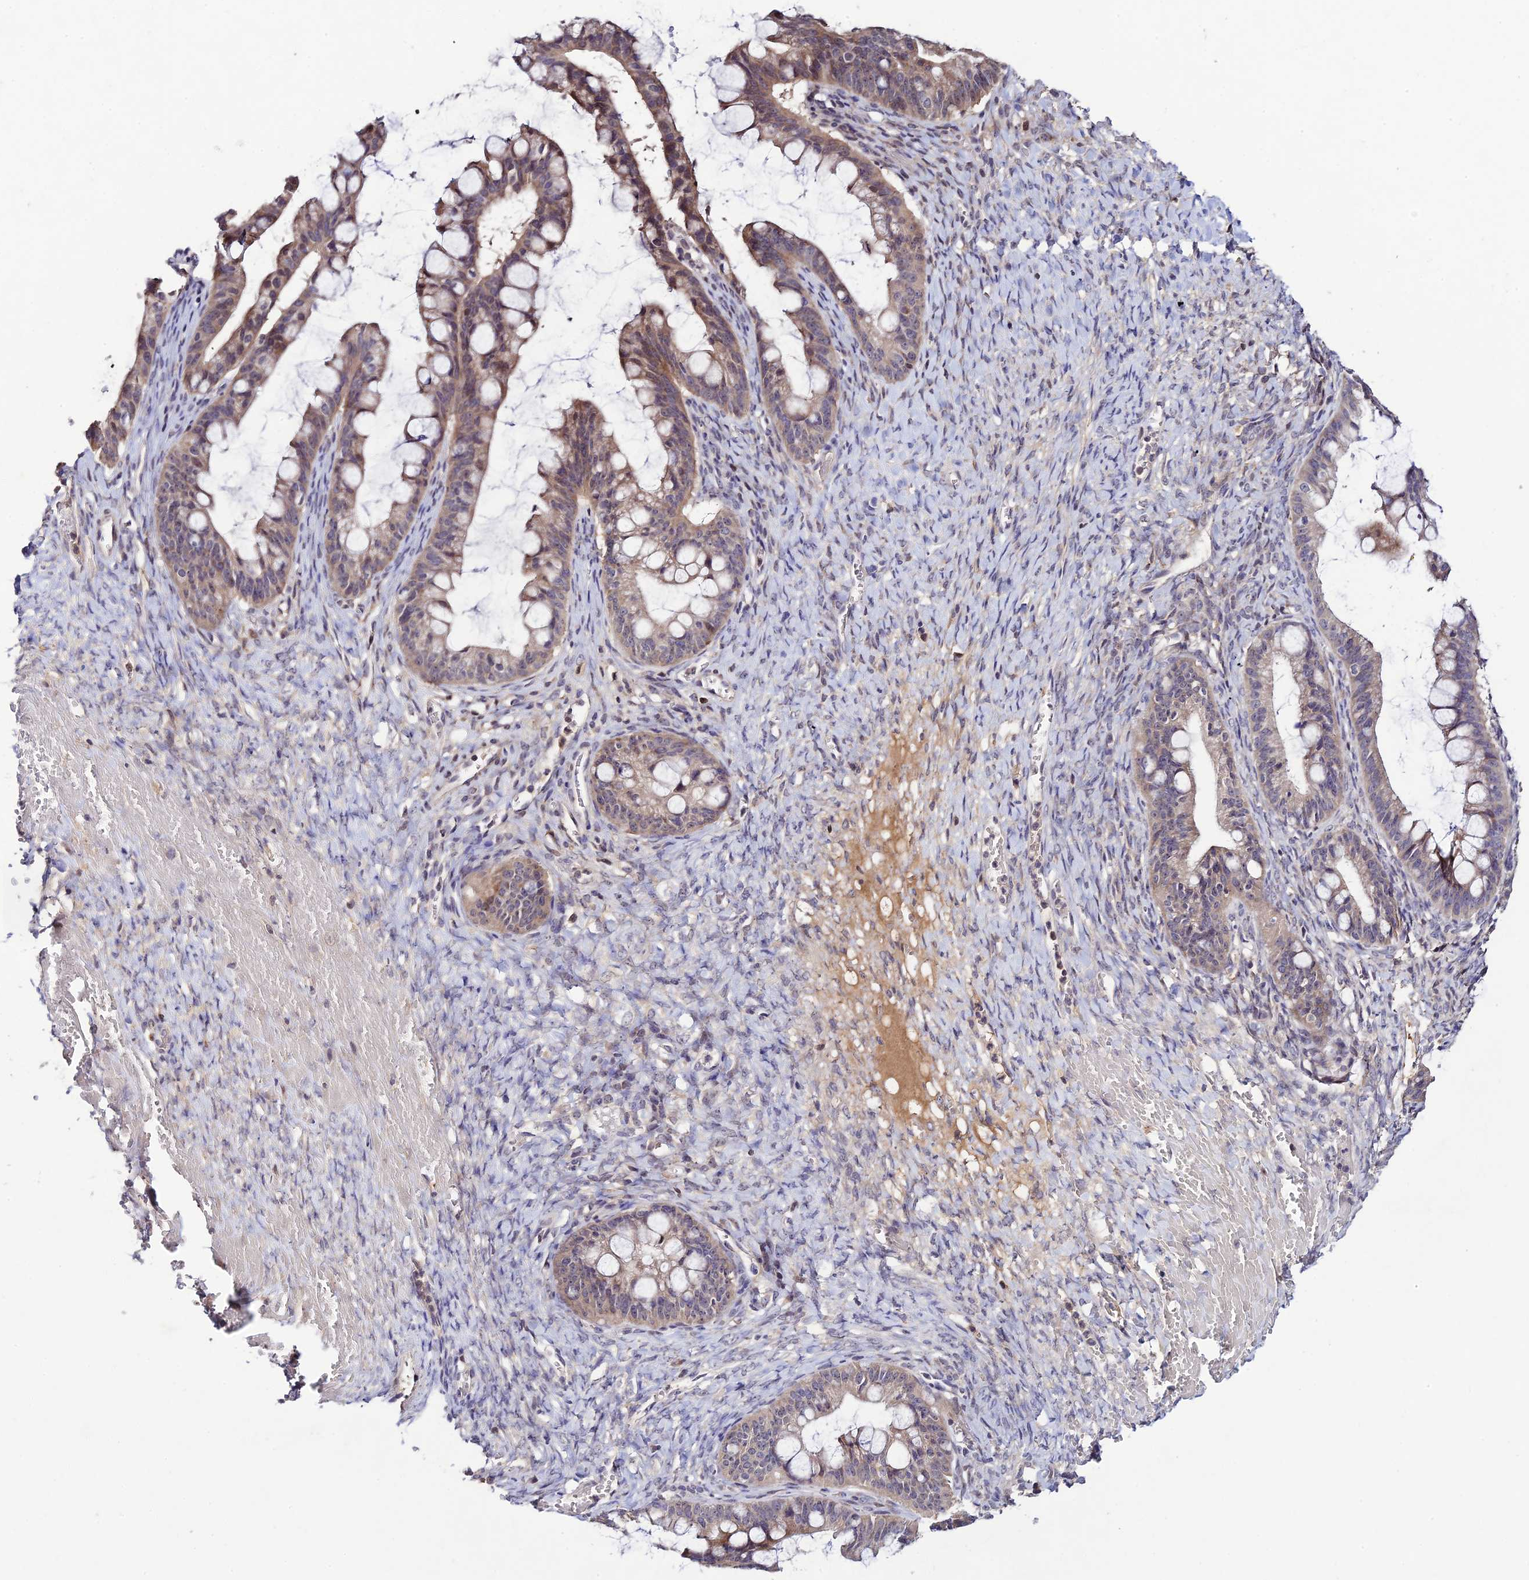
{"staining": {"intensity": "weak", "quantity": ">75%", "location": "cytoplasmic/membranous"}, "tissue": "ovarian cancer", "cell_type": "Tumor cells", "image_type": "cancer", "snomed": [{"axis": "morphology", "description": "Cystadenocarcinoma, mucinous, NOS"}, {"axis": "topography", "description": "Ovary"}], "caption": "This image exhibits IHC staining of ovarian cancer (mucinous cystadenocarcinoma), with low weak cytoplasmic/membranous positivity in about >75% of tumor cells.", "gene": "CHST5", "patient": {"sex": "female", "age": 73}}